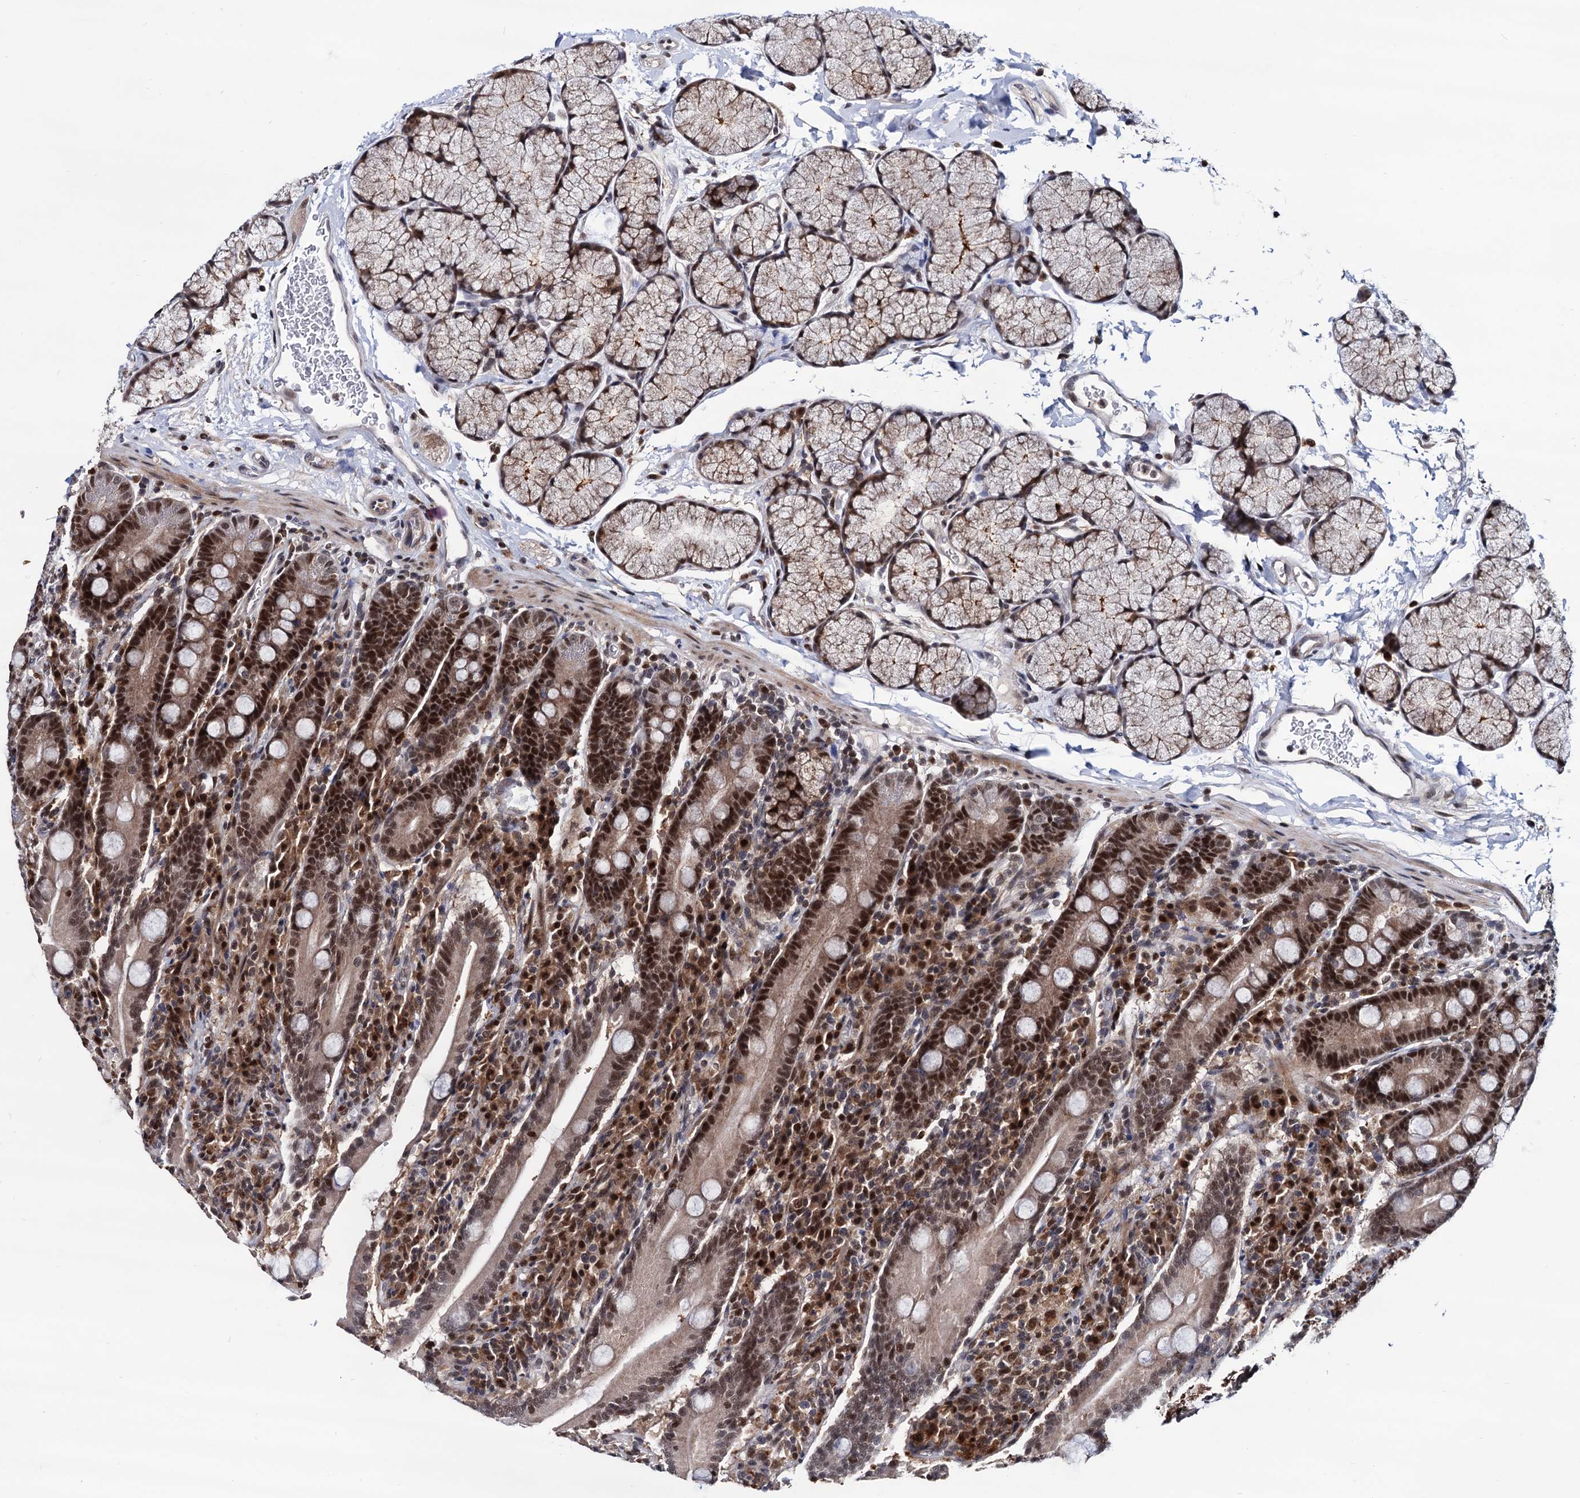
{"staining": {"intensity": "moderate", "quantity": ">75%", "location": "cytoplasmic/membranous,nuclear"}, "tissue": "duodenum", "cell_type": "Glandular cells", "image_type": "normal", "snomed": [{"axis": "morphology", "description": "Normal tissue, NOS"}, {"axis": "topography", "description": "Duodenum"}], "caption": "Immunohistochemical staining of unremarkable duodenum displays moderate cytoplasmic/membranous,nuclear protein staining in about >75% of glandular cells.", "gene": "RNASEH2B", "patient": {"sex": "male", "age": 35}}